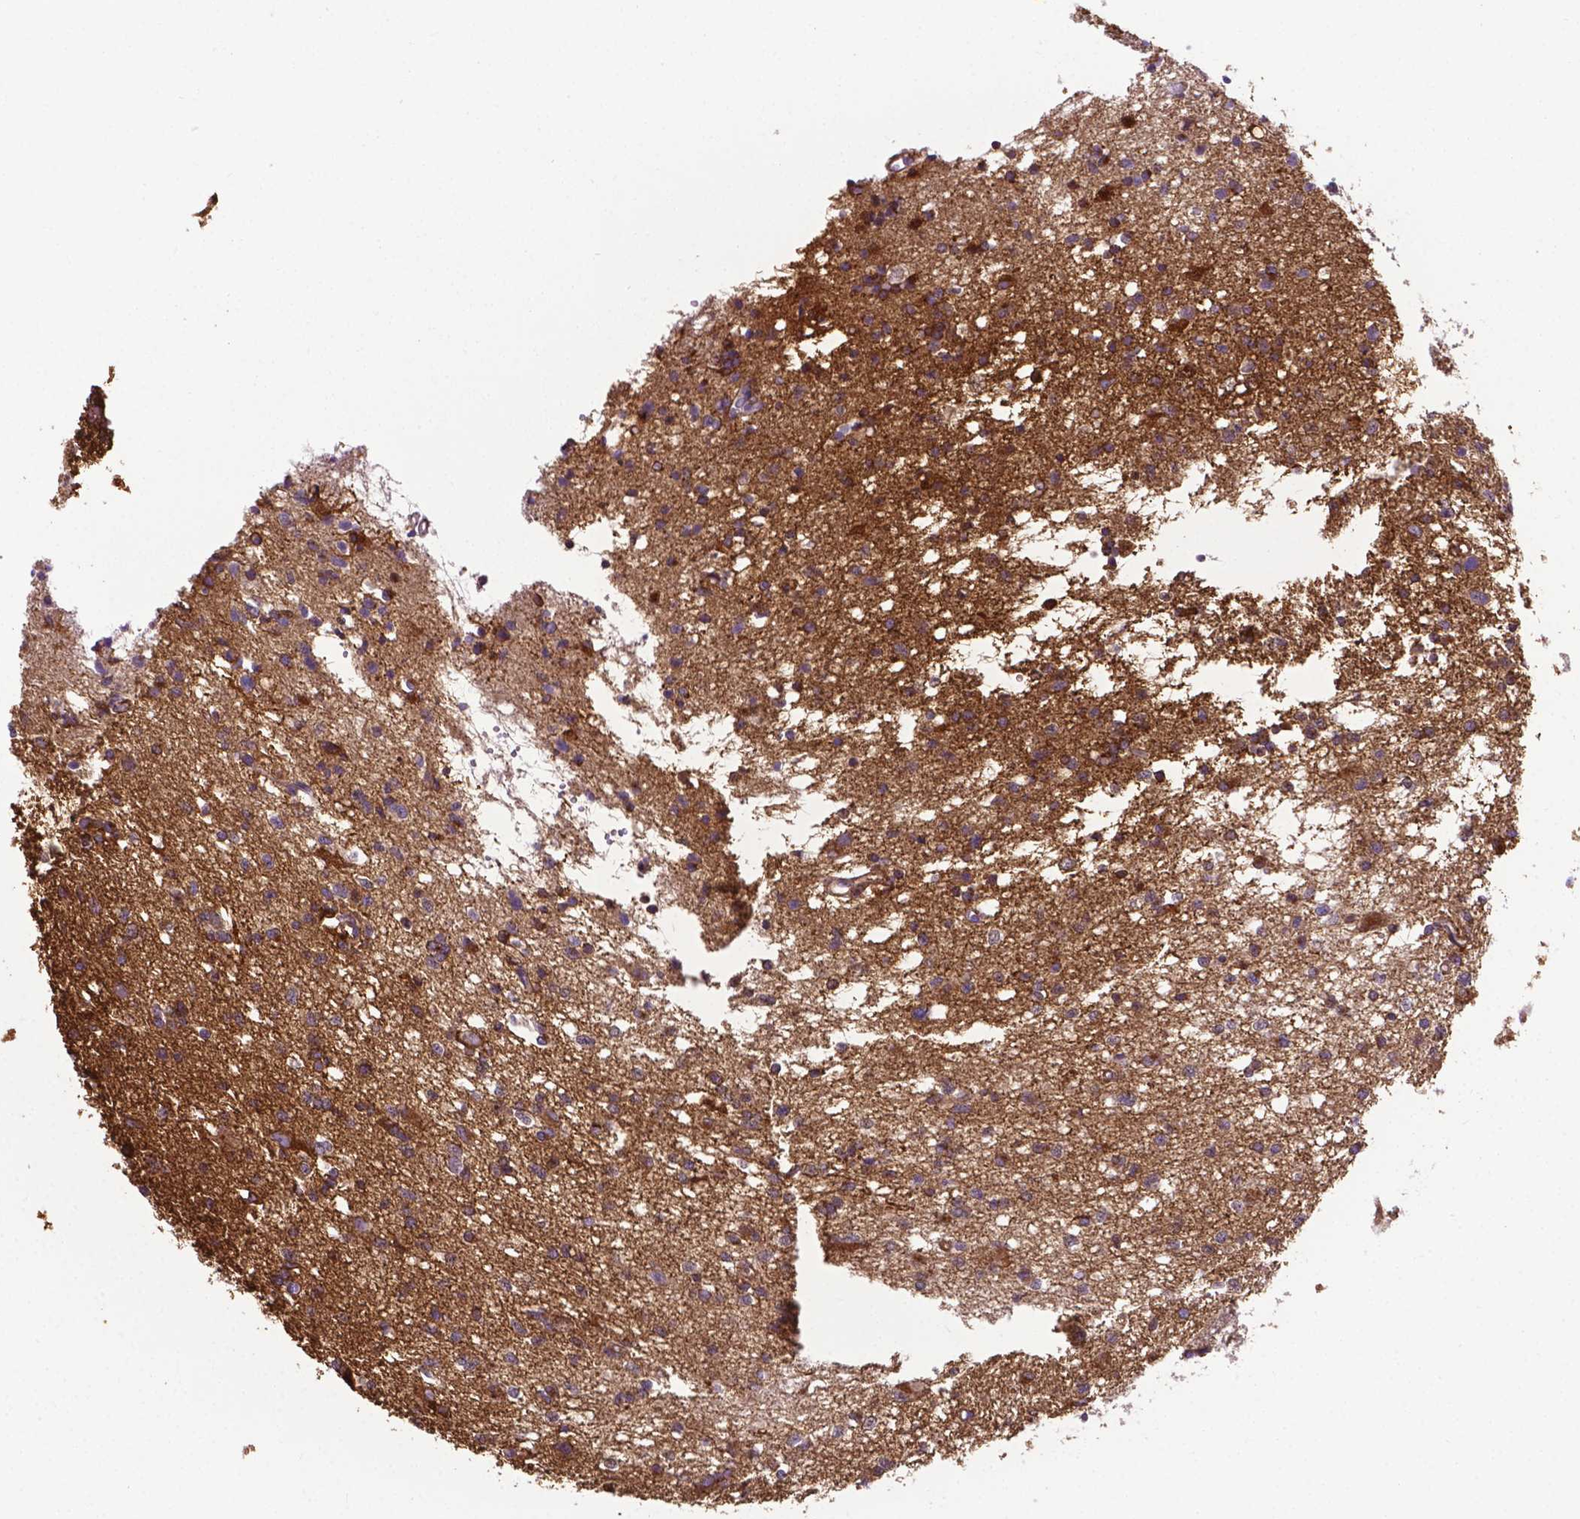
{"staining": {"intensity": "moderate", "quantity": ">75%", "location": "cytoplasmic/membranous"}, "tissue": "glioma", "cell_type": "Tumor cells", "image_type": "cancer", "snomed": [{"axis": "morphology", "description": "Glioma, malignant, Low grade"}, {"axis": "topography", "description": "Brain"}], "caption": "High-magnification brightfield microscopy of malignant glioma (low-grade) stained with DAB (brown) and counterstained with hematoxylin (blue). tumor cells exhibit moderate cytoplasmic/membranous positivity is seen in about>75% of cells.", "gene": "APOE", "patient": {"sex": "male", "age": 64}}